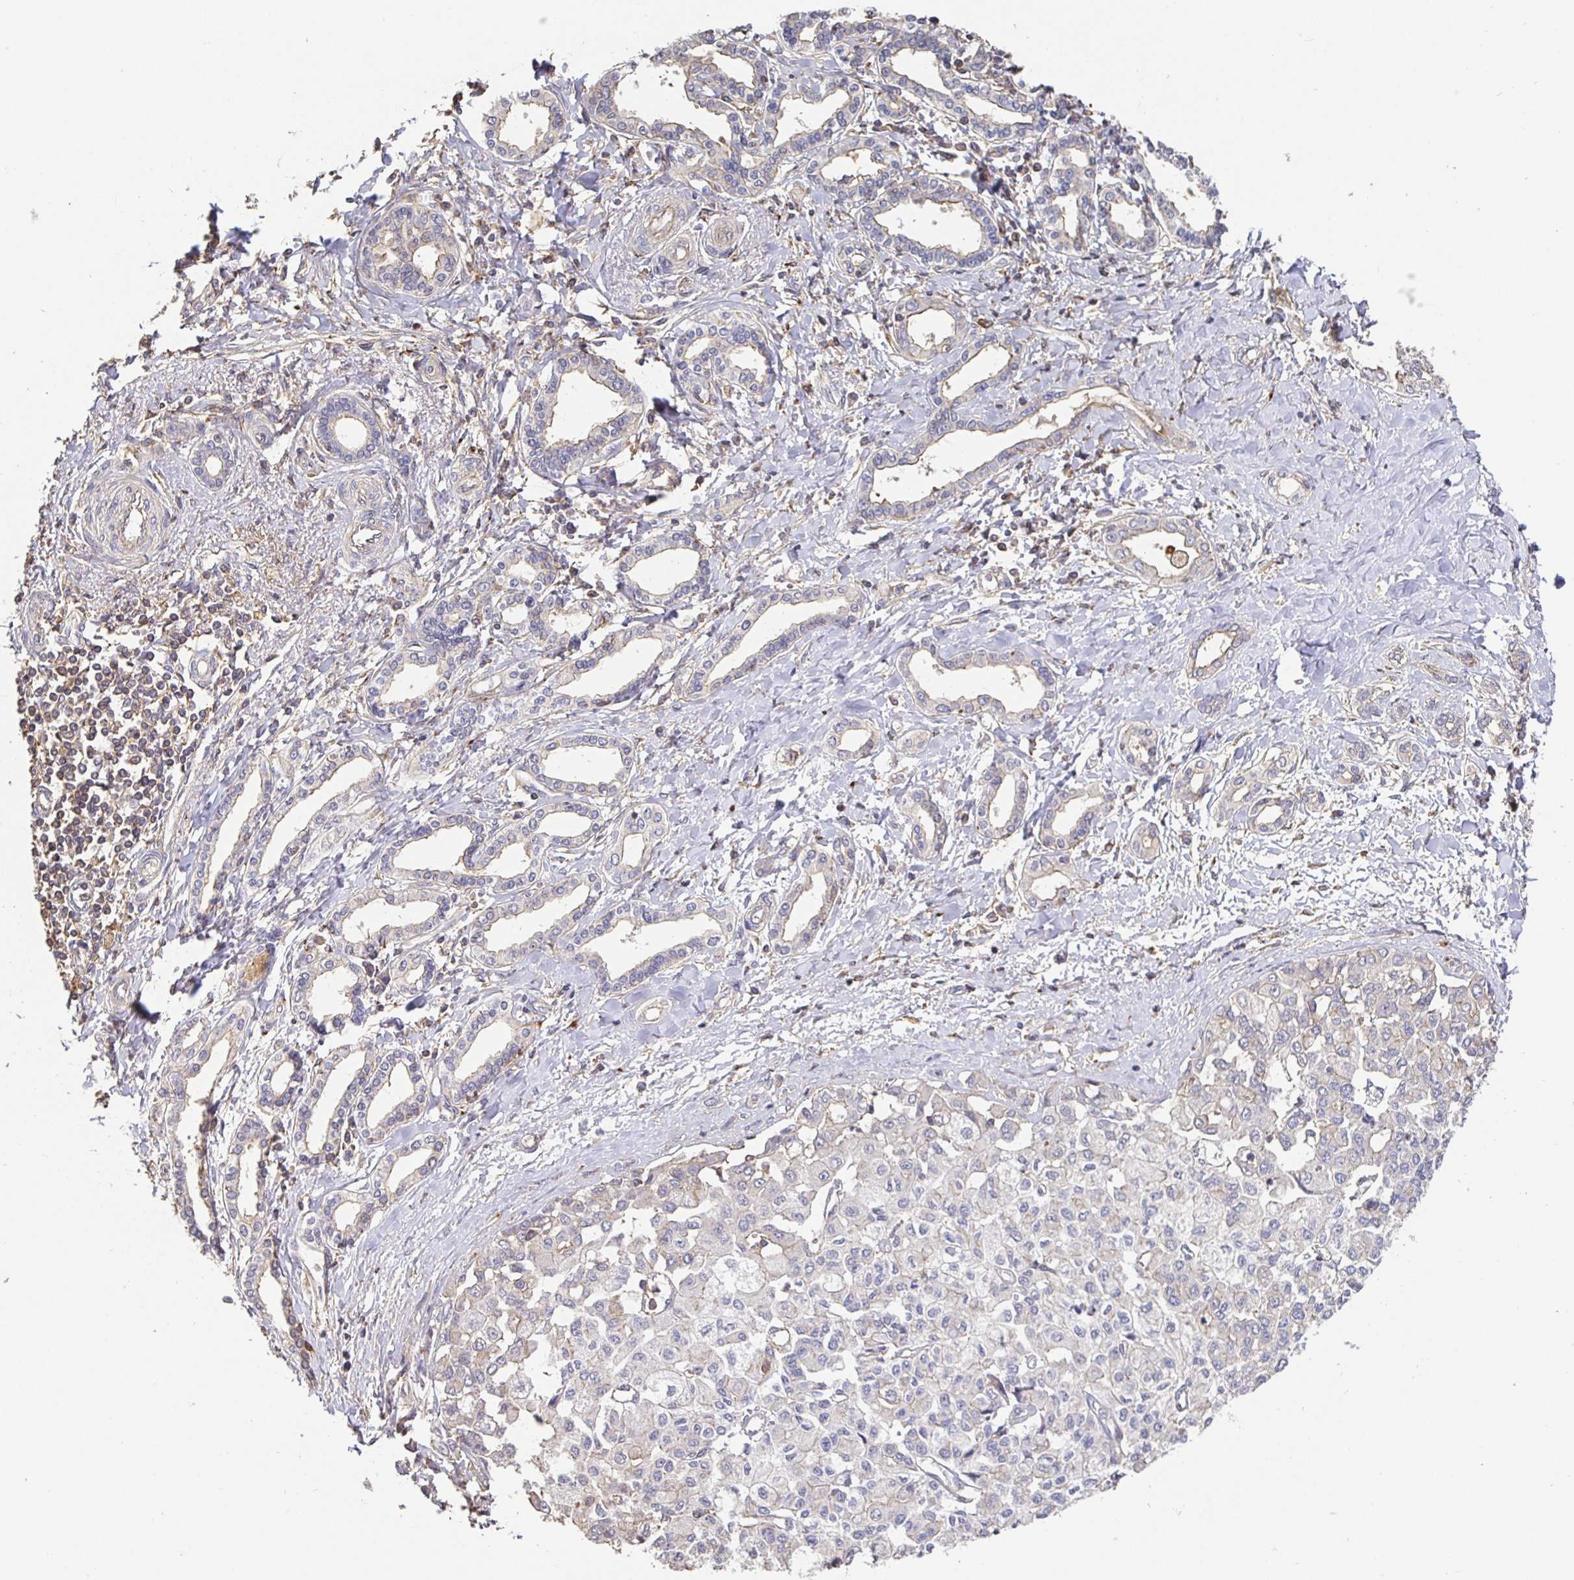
{"staining": {"intensity": "weak", "quantity": "<25%", "location": "cytoplasmic/membranous"}, "tissue": "liver cancer", "cell_type": "Tumor cells", "image_type": "cancer", "snomed": [{"axis": "morphology", "description": "Cholangiocarcinoma"}, {"axis": "topography", "description": "Liver"}], "caption": "The micrograph reveals no significant staining in tumor cells of liver cholangiocarcinoma.", "gene": "C1QTNF7", "patient": {"sex": "female", "age": 77}}